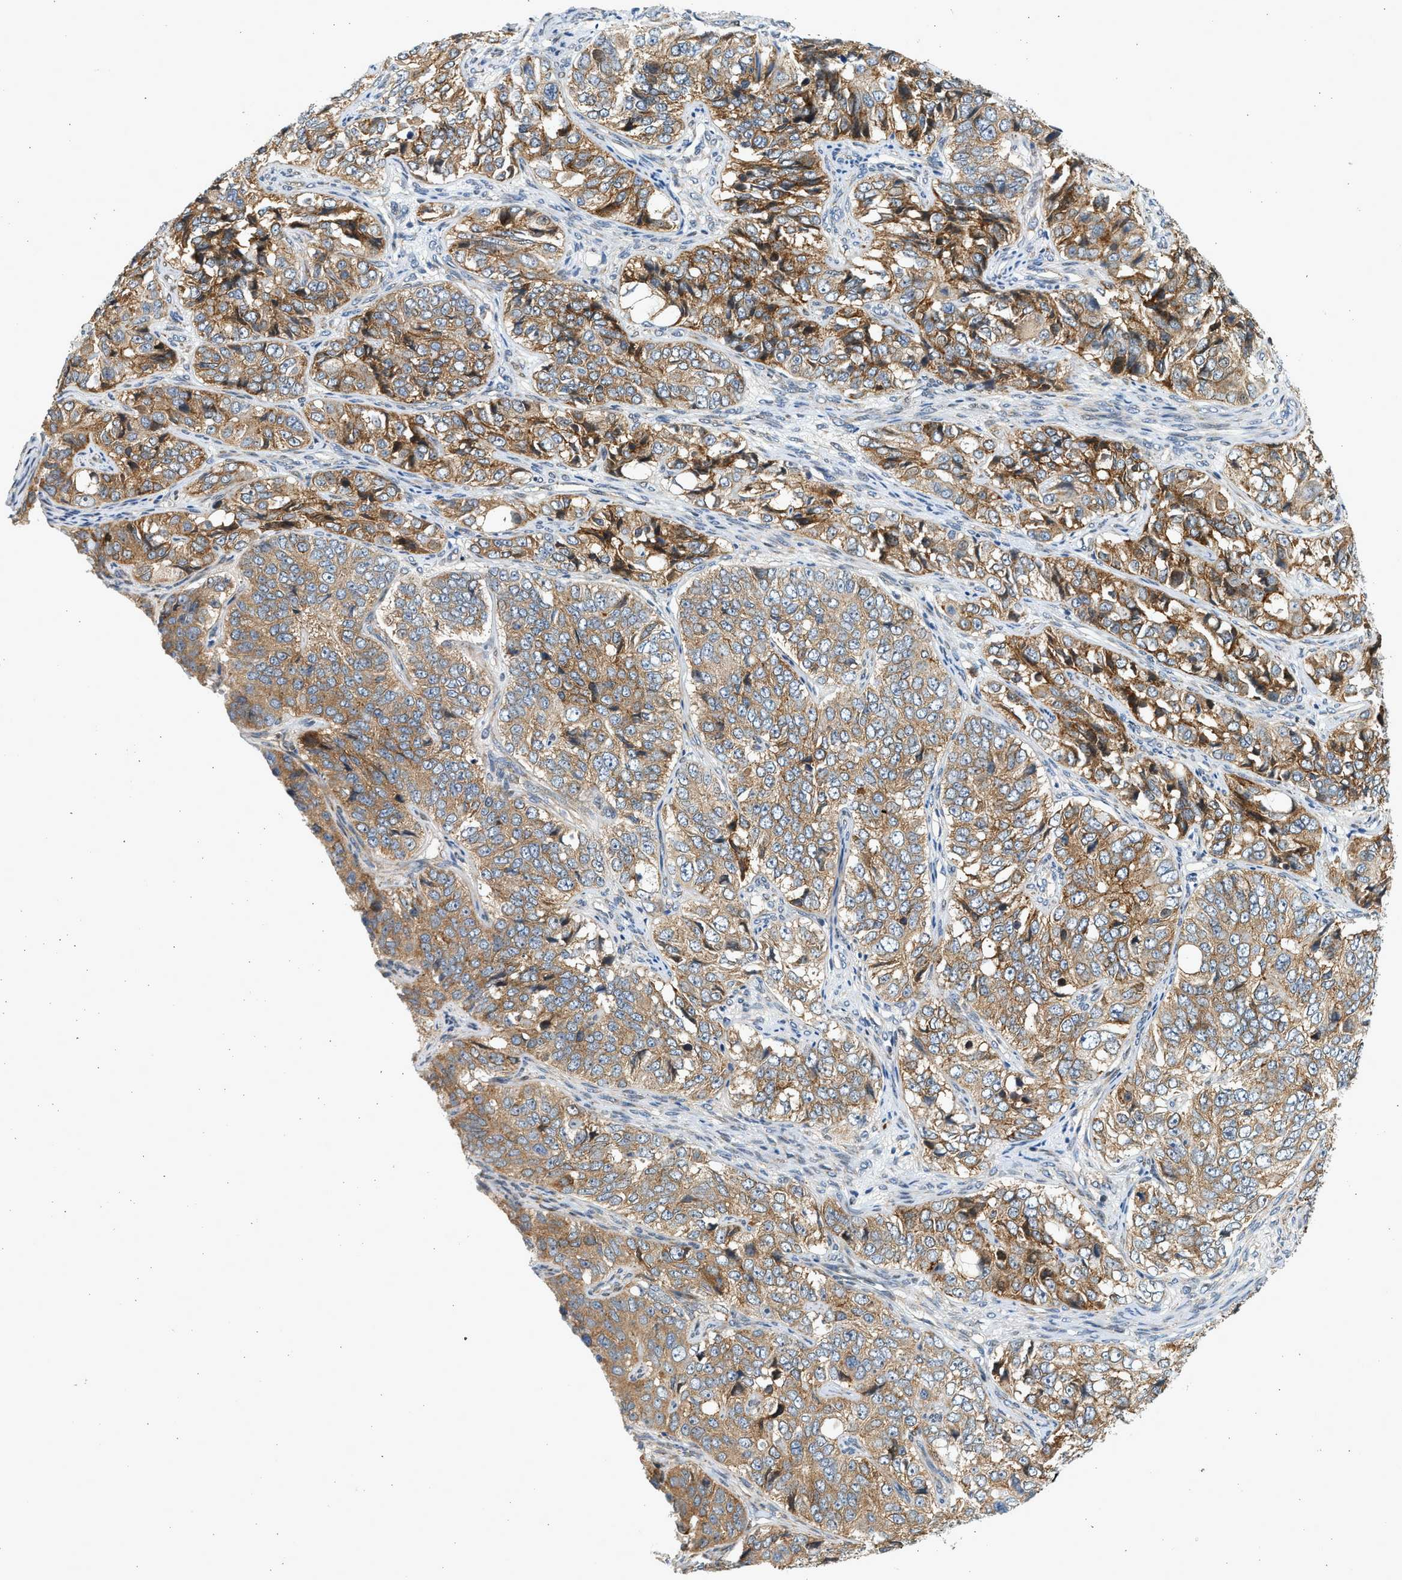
{"staining": {"intensity": "moderate", "quantity": ">75%", "location": "cytoplasmic/membranous"}, "tissue": "ovarian cancer", "cell_type": "Tumor cells", "image_type": "cancer", "snomed": [{"axis": "morphology", "description": "Carcinoma, endometroid"}, {"axis": "topography", "description": "Ovary"}], "caption": "Ovarian cancer was stained to show a protein in brown. There is medium levels of moderate cytoplasmic/membranous staining in about >75% of tumor cells.", "gene": "NRSN2", "patient": {"sex": "female", "age": 51}}